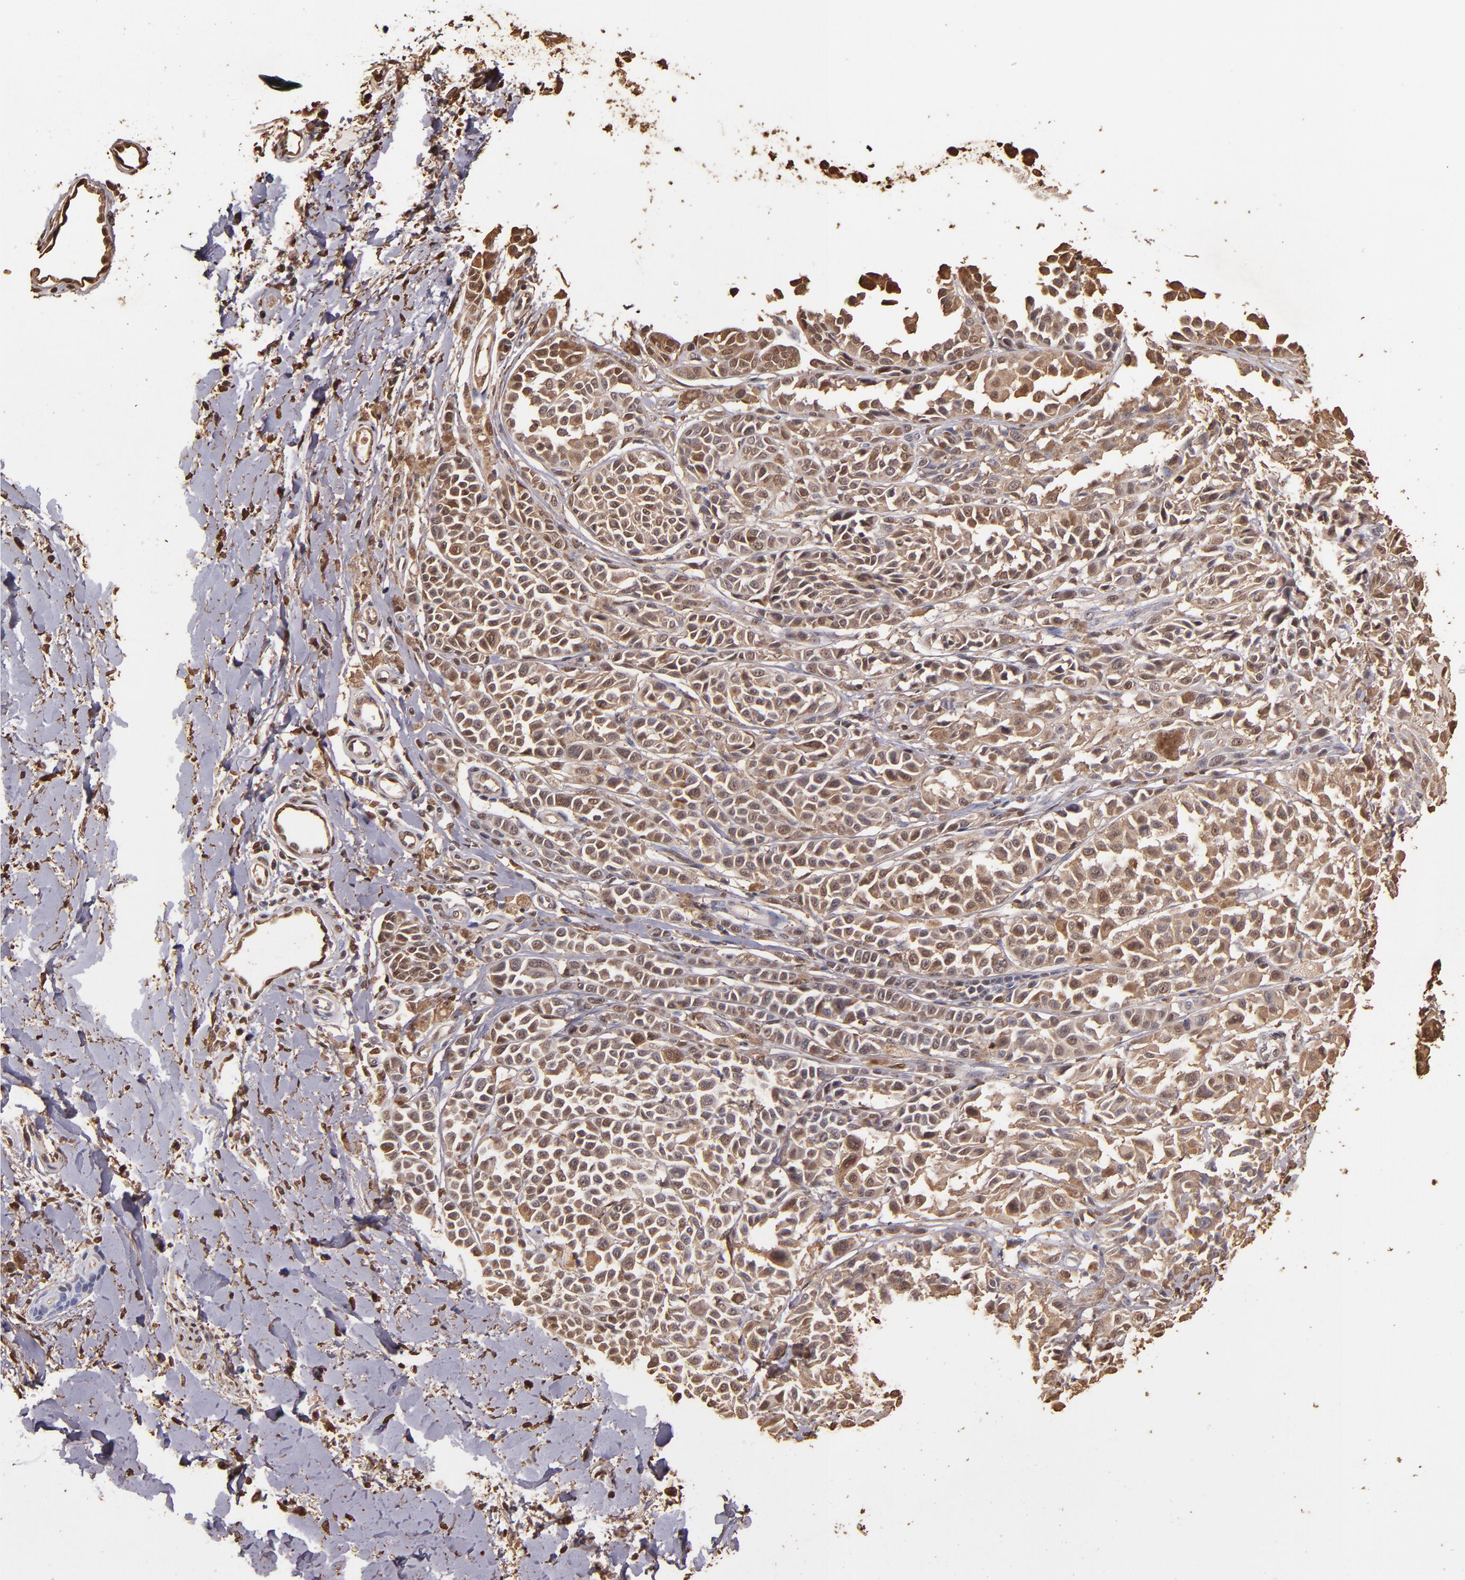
{"staining": {"intensity": "moderate", "quantity": ">75%", "location": "cytoplasmic/membranous,nuclear"}, "tissue": "melanoma", "cell_type": "Tumor cells", "image_type": "cancer", "snomed": [{"axis": "morphology", "description": "Malignant melanoma, NOS"}, {"axis": "topography", "description": "Skin"}], "caption": "Protein staining exhibits moderate cytoplasmic/membranous and nuclear positivity in approximately >75% of tumor cells in melanoma.", "gene": "S100A6", "patient": {"sex": "female", "age": 38}}